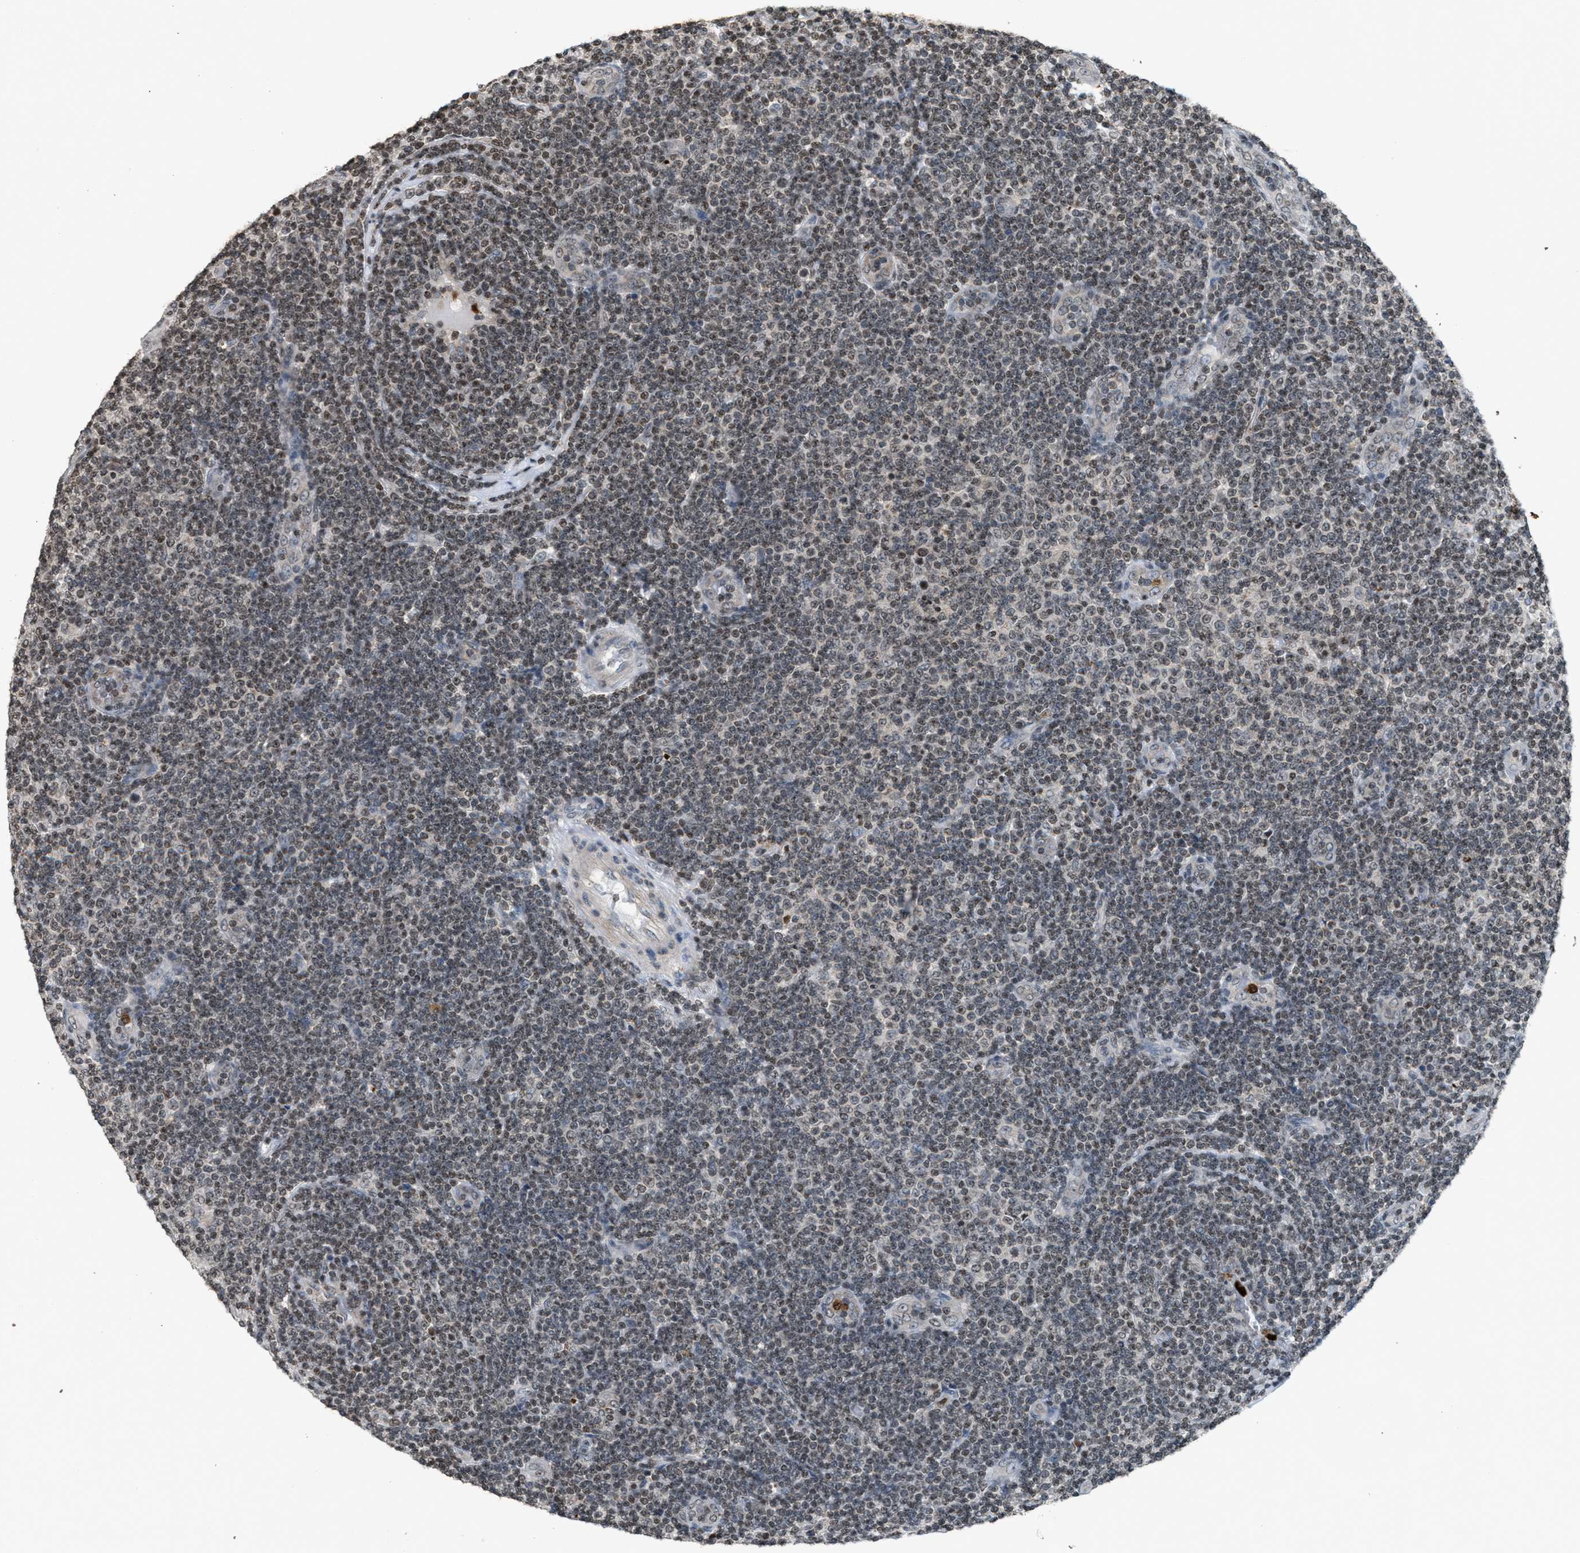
{"staining": {"intensity": "weak", "quantity": "<25%", "location": "nuclear"}, "tissue": "lymphoma", "cell_type": "Tumor cells", "image_type": "cancer", "snomed": [{"axis": "morphology", "description": "Malignant lymphoma, non-Hodgkin's type, Low grade"}, {"axis": "topography", "description": "Lymph node"}], "caption": "High magnification brightfield microscopy of lymphoma stained with DAB (brown) and counterstained with hematoxylin (blue): tumor cells show no significant positivity.", "gene": "PRUNE2", "patient": {"sex": "male", "age": 83}}